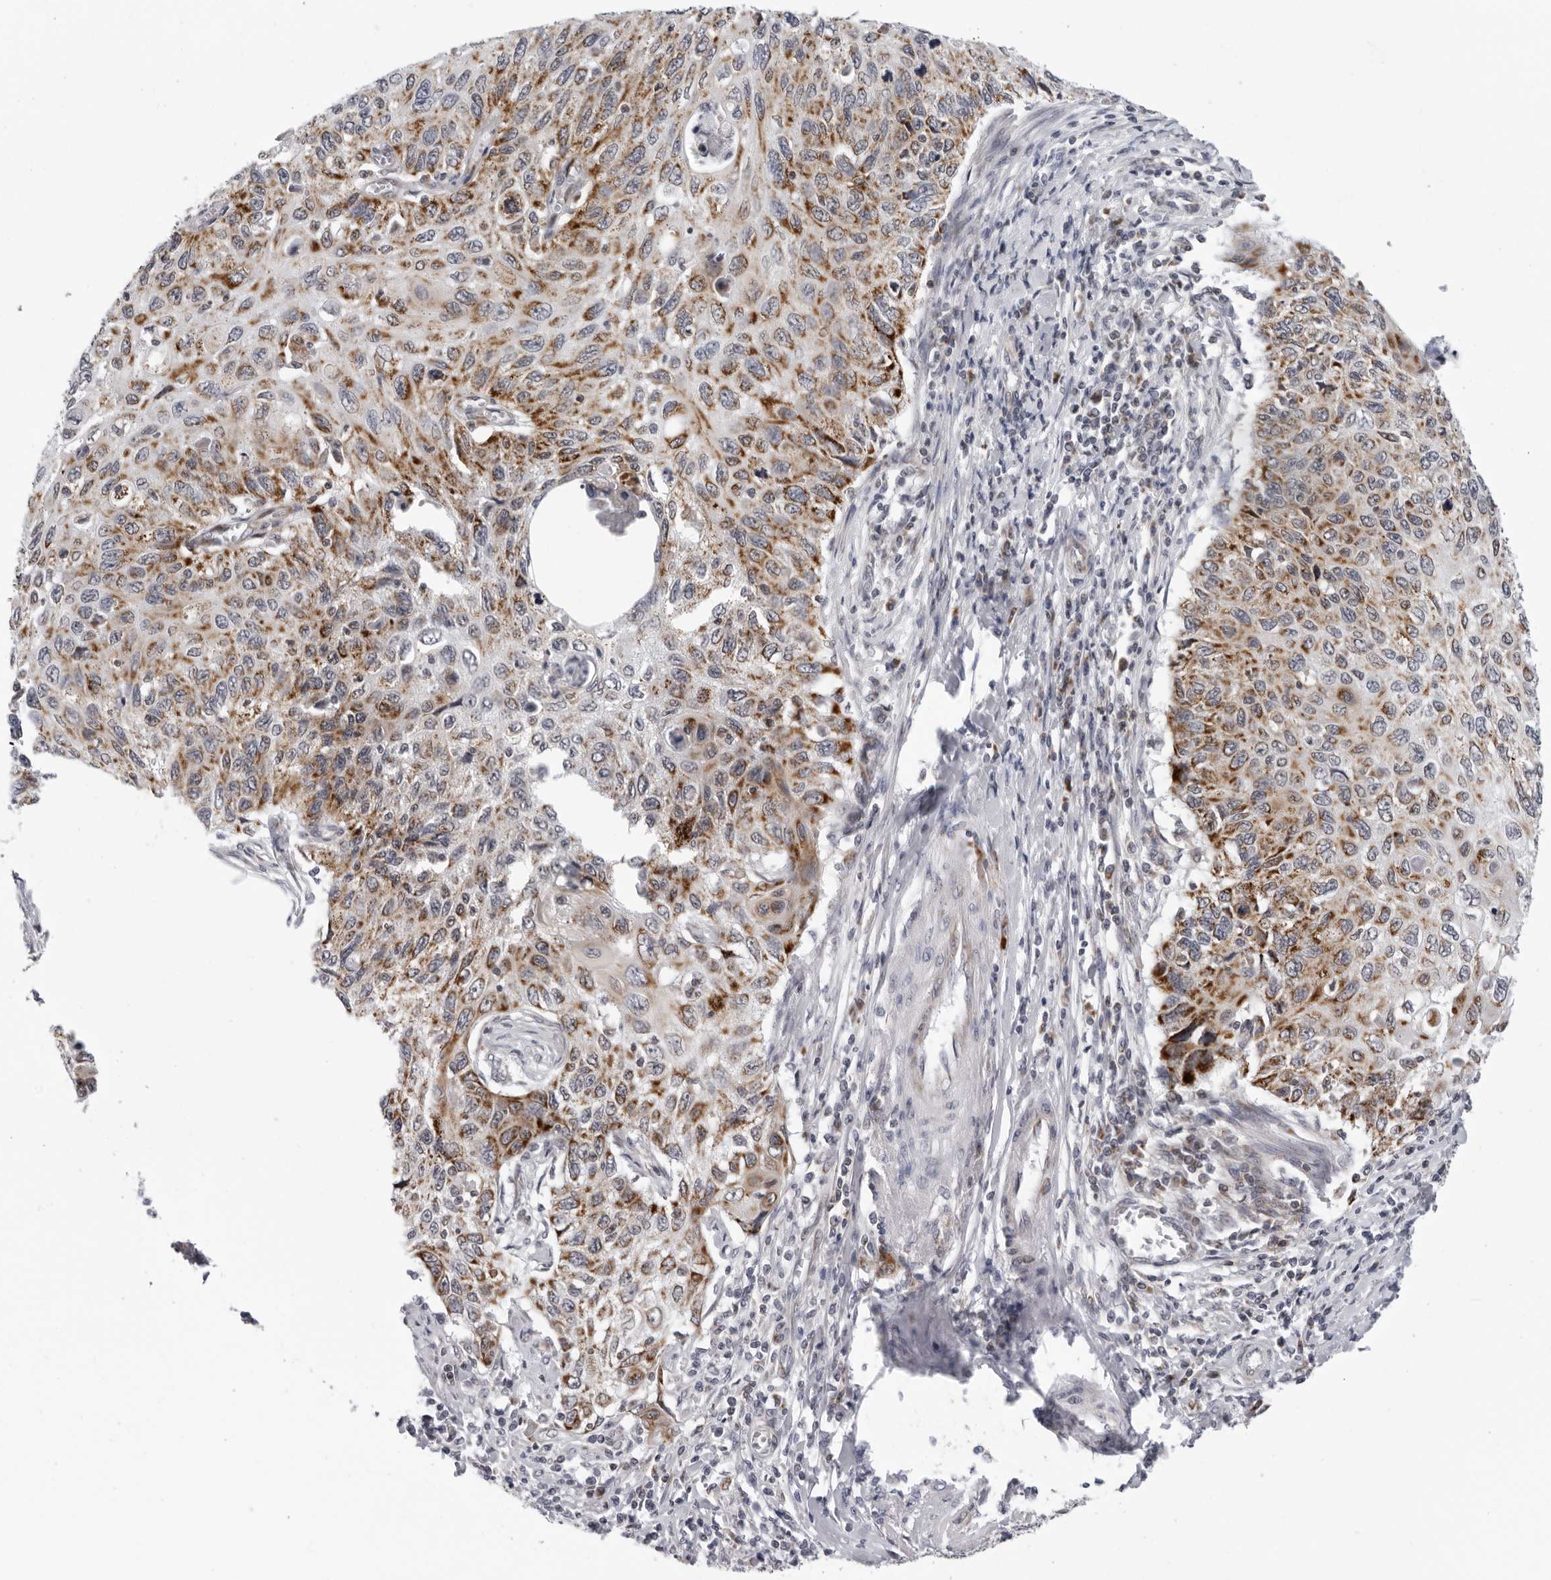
{"staining": {"intensity": "moderate", "quantity": ">75%", "location": "cytoplasmic/membranous"}, "tissue": "cervical cancer", "cell_type": "Tumor cells", "image_type": "cancer", "snomed": [{"axis": "morphology", "description": "Squamous cell carcinoma, NOS"}, {"axis": "topography", "description": "Cervix"}], "caption": "An immunohistochemistry (IHC) micrograph of neoplastic tissue is shown. Protein staining in brown shows moderate cytoplasmic/membranous positivity in squamous cell carcinoma (cervical) within tumor cells.", "gene": "CPT2", "patient": {"sex": "female", "age": 70}}